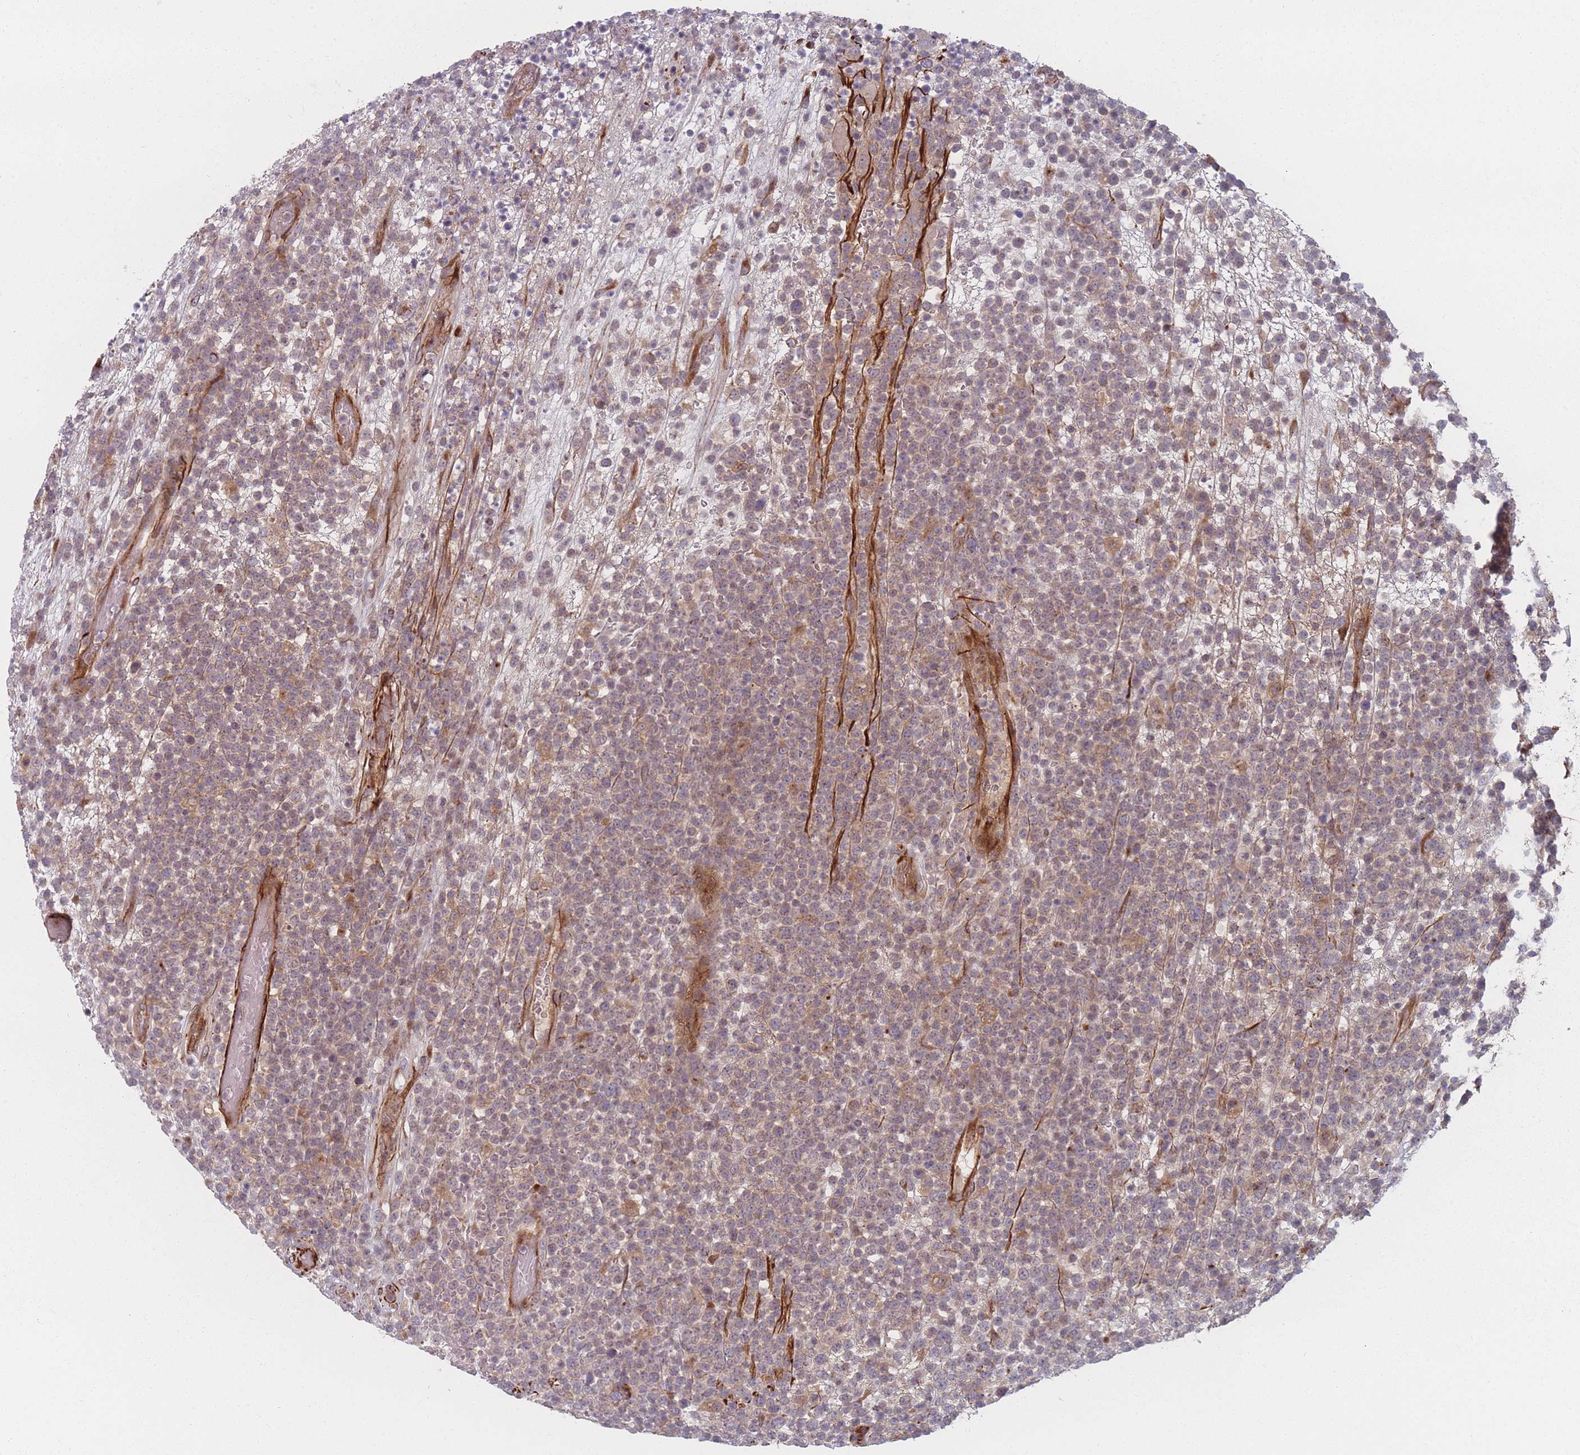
{"staining": {"intensity": "weak", "quantity": "25%-75%", "location": "cytoplasmic/membranous"}, "tissue": "lymphoma", "cell_type": "Tumor cells", "image_type": "cancer", "snomed": [{"axis": "morphology", "description": "Malignant lymphoma, non-Hodgkin's type, High grade"}, {"axis": "topography", "description": "Colon"}], "caption": "A histopathology image of human malignant lymphoma, non-Hodgkin's type (high-grade) stained for a protein shows weak cytoplasmic/membranous brown staining in tumor cells.", "gene": "EEF1AKMT2", "patient": {"sex": "female", "age": 53}}